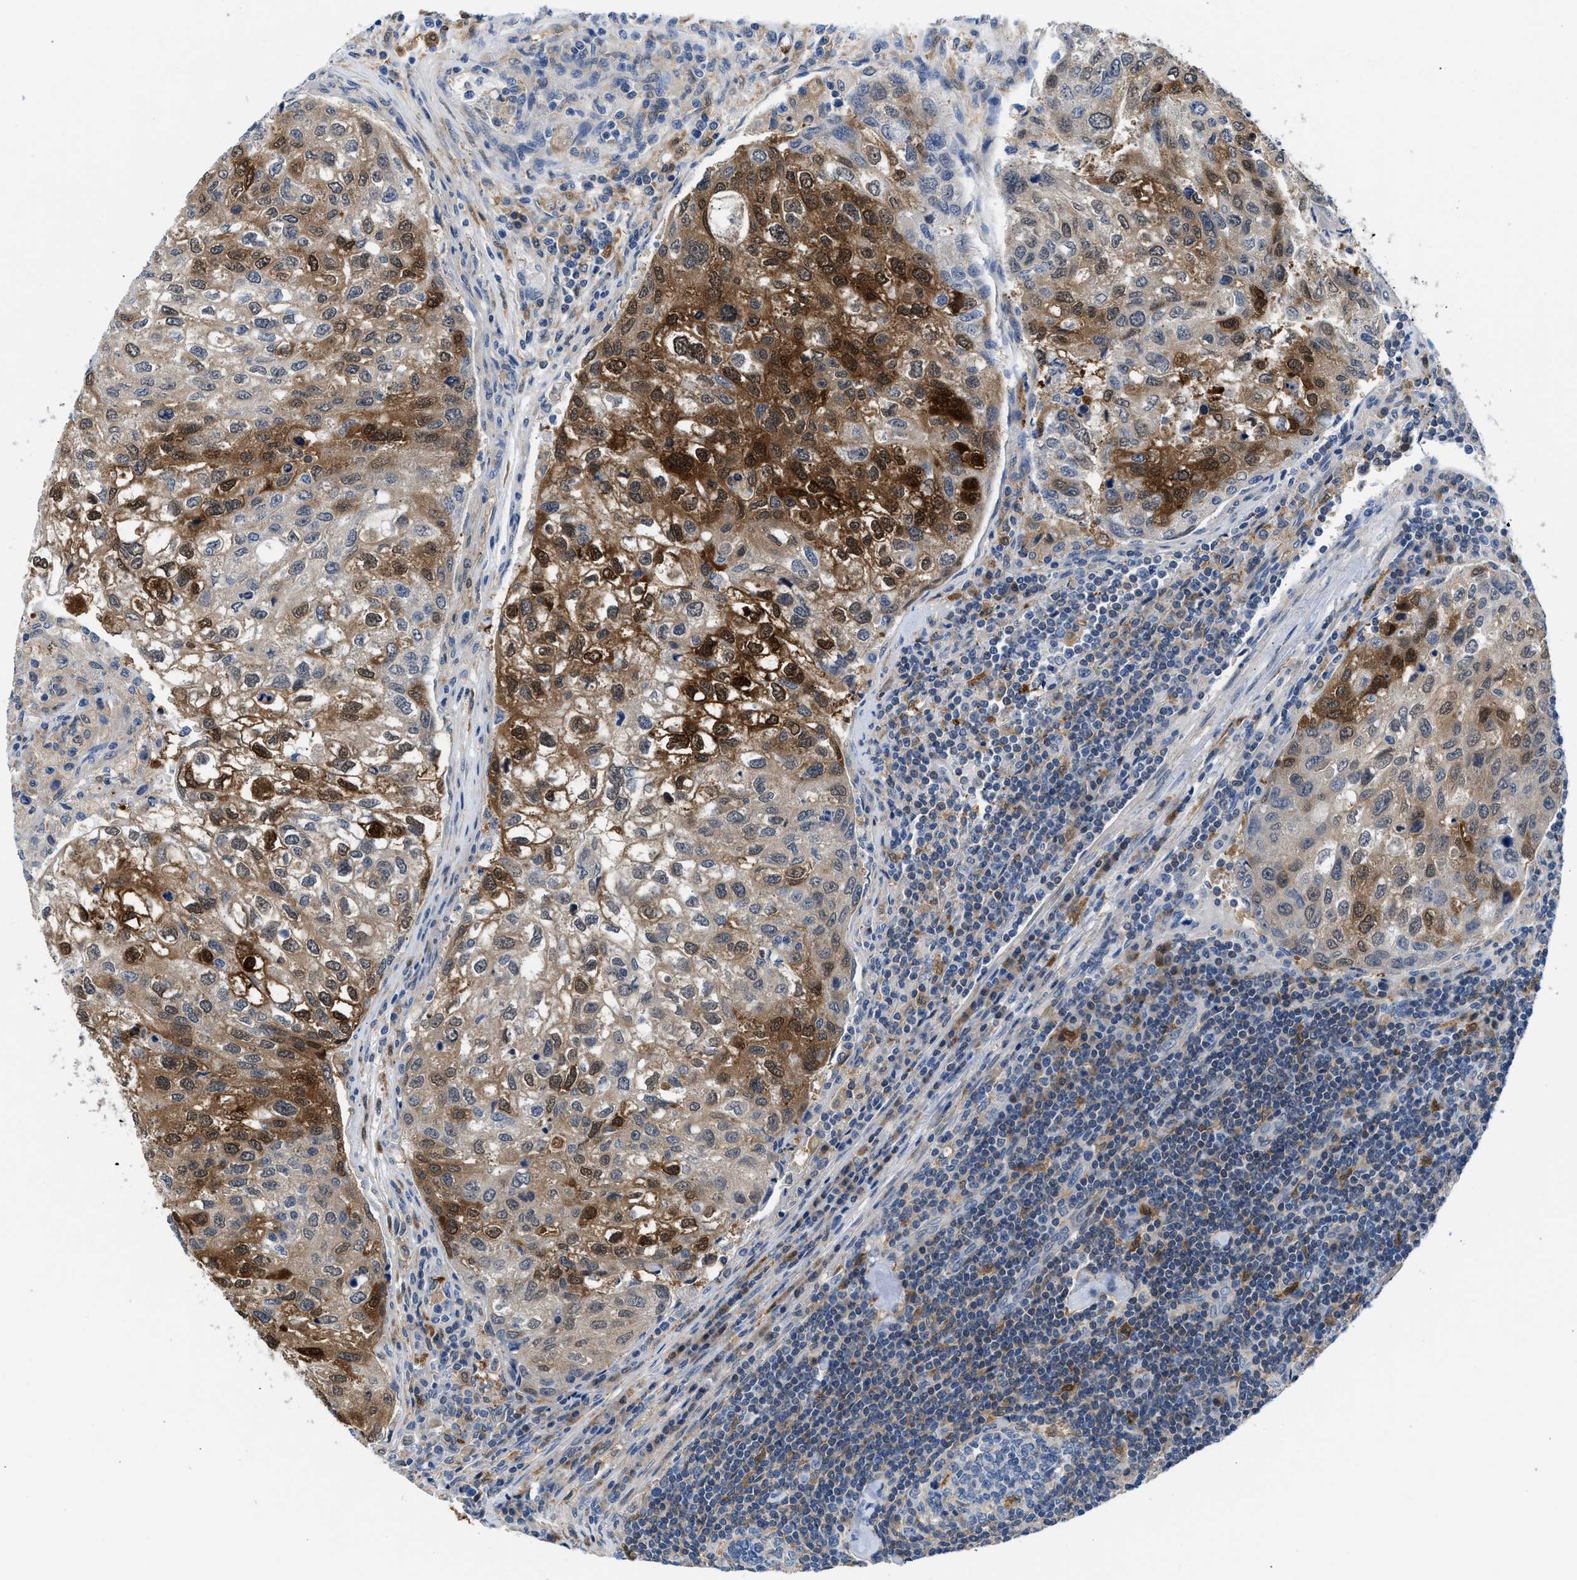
{"staining": {"intensity": "strong", "quantity": "25%-75%", "location": "cytoplasmic/membranous,nuclear"}, "tissue": "urothelial cancer", "cell_type": "Tumor cells", "image_type": "cancer", "snomed": [{"axis": "morphology", "description": "Urothelial carcinoma, High grade"}, {"axis": "topography", "description": "Lymph node"}, {"axis": "topography", "description": "Urinary bladder"}], "caption": "An image of urothelial cancer stained for a protein reveals strong cytoplasmic/membranous and nuclear brown staining in tumor cells.", "gene": "CBR1", "patient": {"sex": "male", "age": 51}}